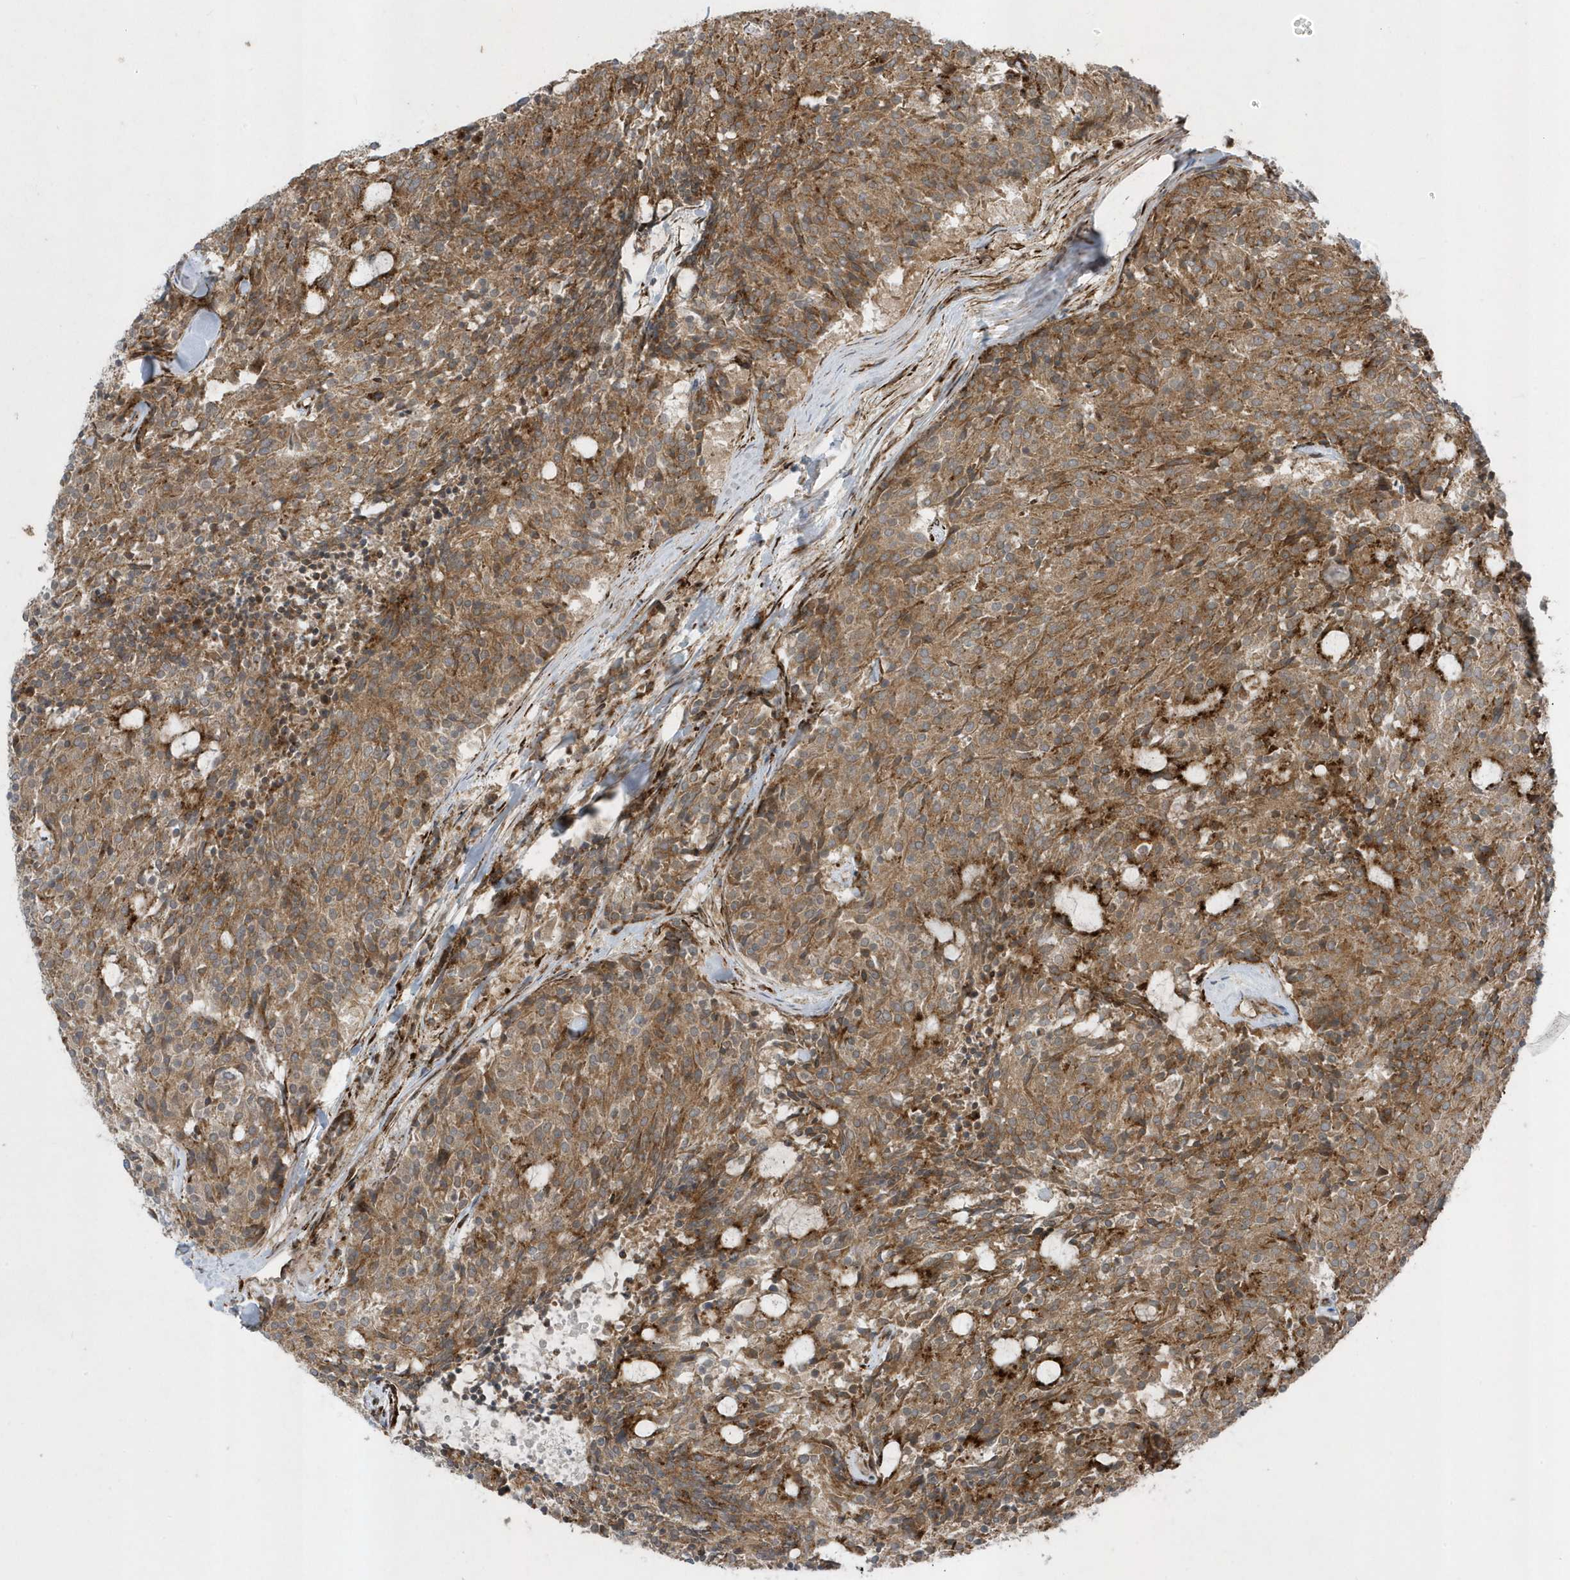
{"staining": {"intensity": "moderate", "quantity": ">75%", "location": "cytoplasmic/membranous"}, "tissue": "carcinoid", "cell_type": "Tumor cells", "image_type": "cancer", "snomed": [{"axis": "morphology", "description": "Carcinoid, malignant, NOS"}, {"axis": "topography", "description": "Pancreas"}], "caption": "The histopathology image displays immunohistochemical staining of carcinoid (malignant). There is moderate cytoplasmic/membranous expression is appreciated in about >75% of tumor cells. Using DAB (brown) and hematoxylin (blue) stains, captured at high magnification using brightfield microscopy.", "gene": "FAM98A", "patient": {"sex": "female", "age": 54}}